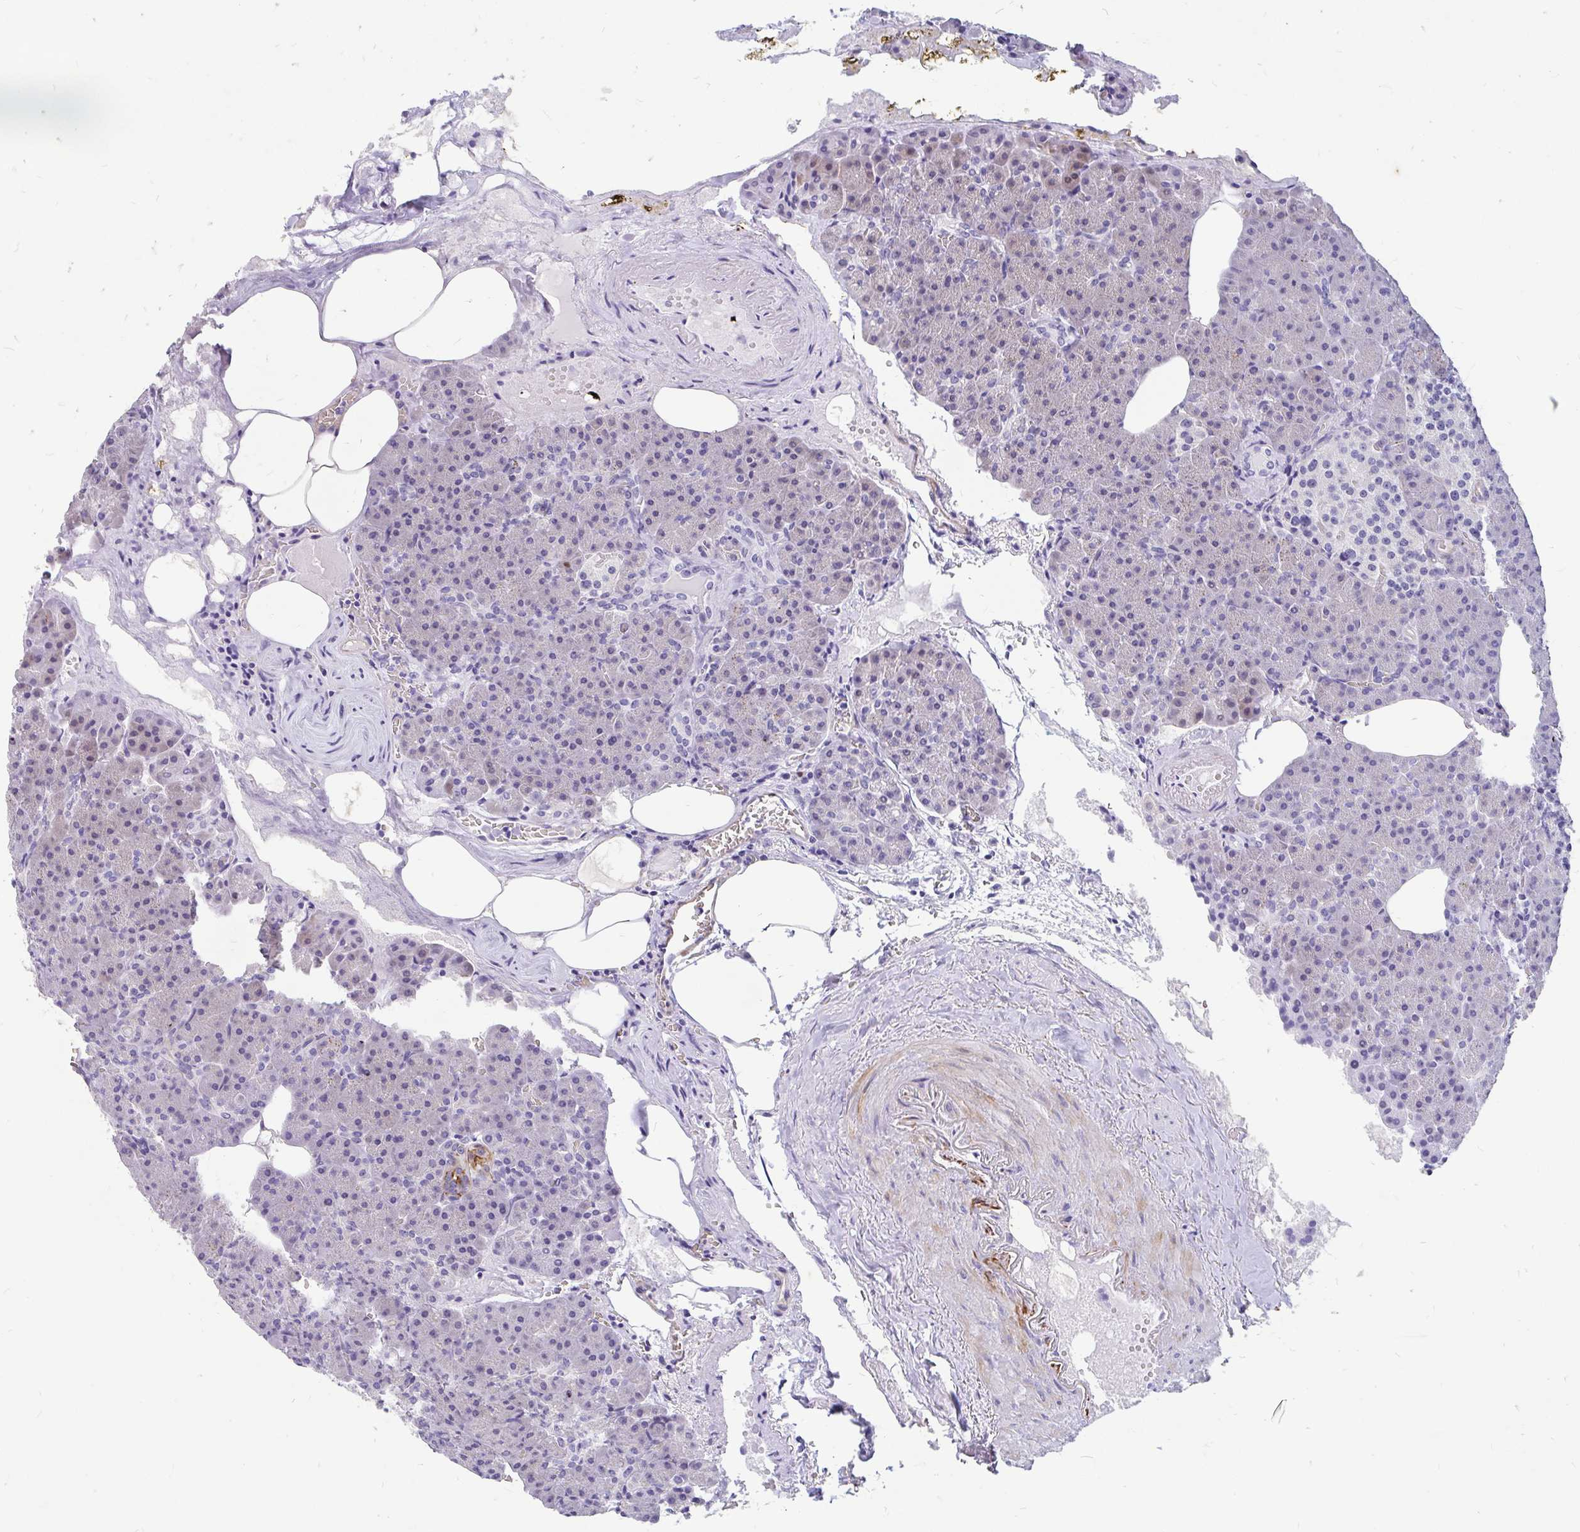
{"staining": {"intensity": "moderate", "quantity": "<25%", "location": "cytoplasmic/membranous"}, "tissue": "pancreas", "cell_type": "Exocrine glandular cells", "image_type": "normal", "snomed": [{"axis": "morphology", "description": "Normal tissue, NOS"}, {"axis": "topography", "description": "Pancreas"}], "caption": "The micrograph demonstrates a brown stain indicating the presence of a protein in the cytoplasmic/membranous of exocrine glandular cells in pancreas.", "gene": "EML5", "patient": {"sex": "female", "age": 74}}